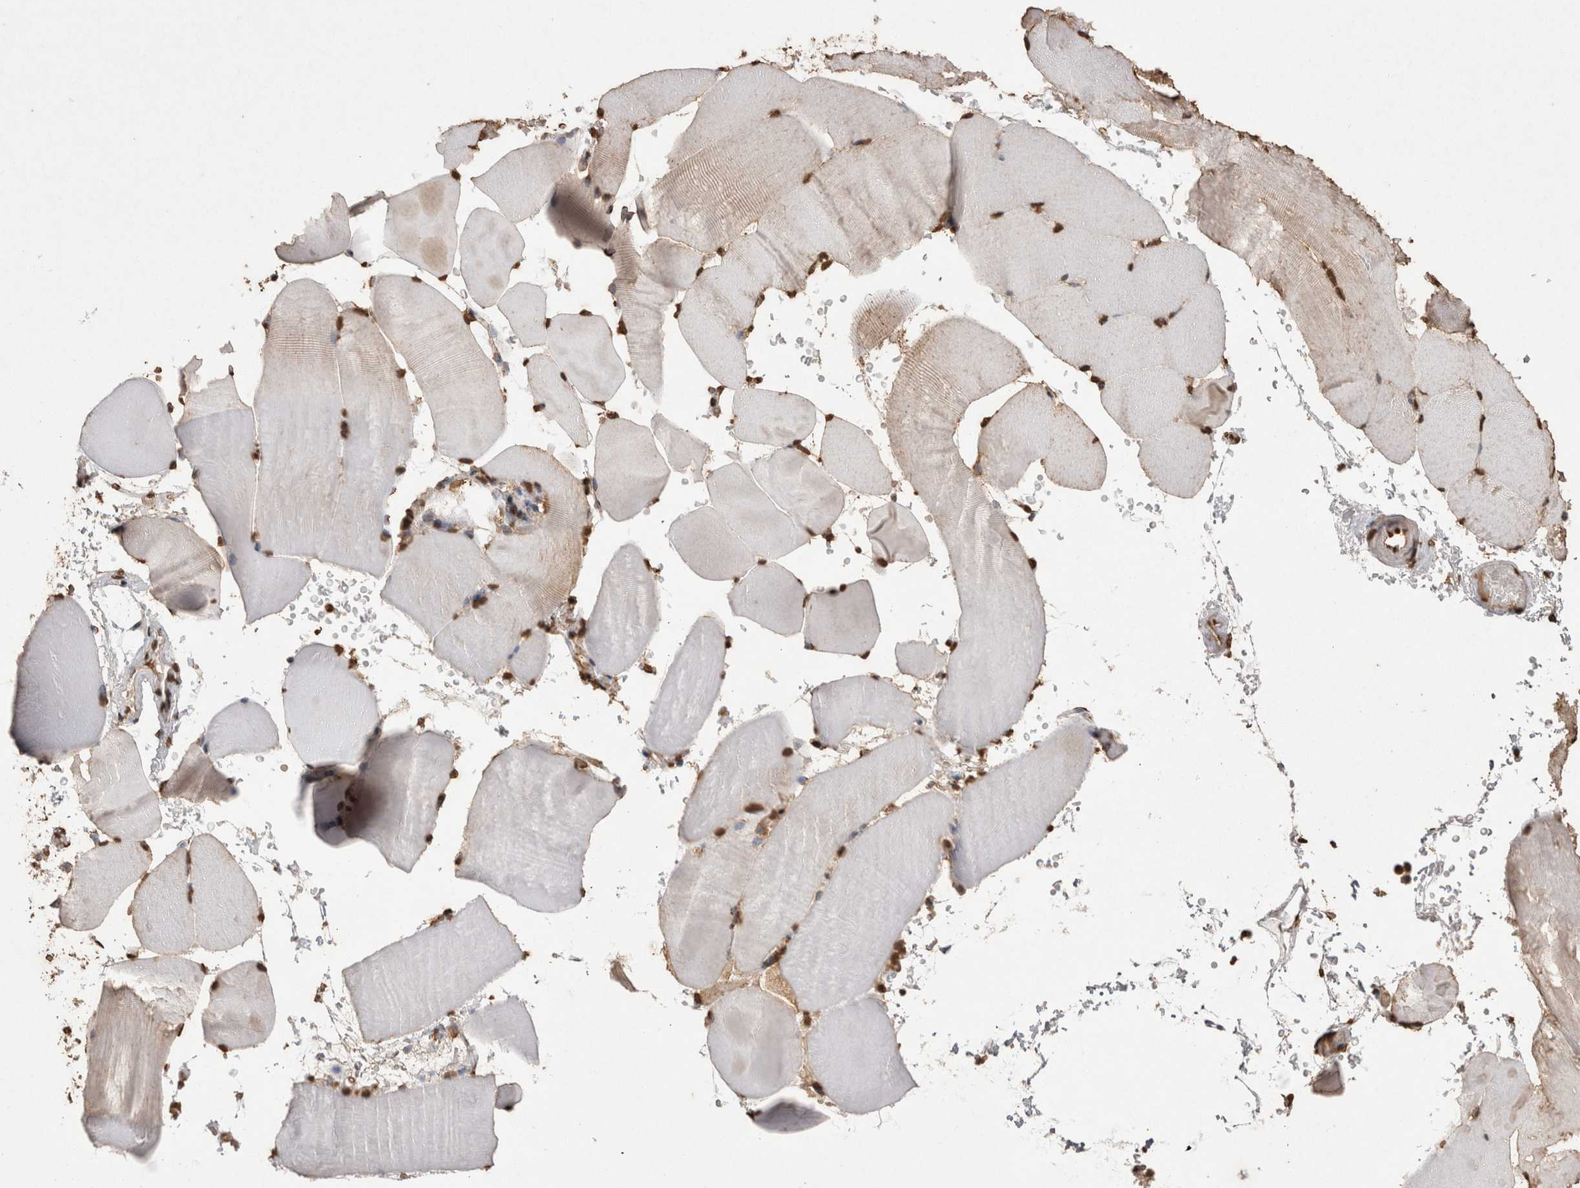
{"staining": {"intensity": "strong", "quantity": ">75%", "location": "nuclear"}, "tissue": "skeletal muscle", "cell_type": "Myocytes", "image_type": "normal", "snomed": [{"axis": "morphology", "description": "Normal tissue, NOS"}, {"axis": "topography", "description": "Skeletal muscle"}, {"axis": "topography", "description": "Parathyroid gland"}], "caption": "A high amount of strong nuclear positivity is present in approximately >75% of myocytes in benign skeletal muscle.", "gene": "POU5F1", "patient": {"sex": "female", "age": 37}}